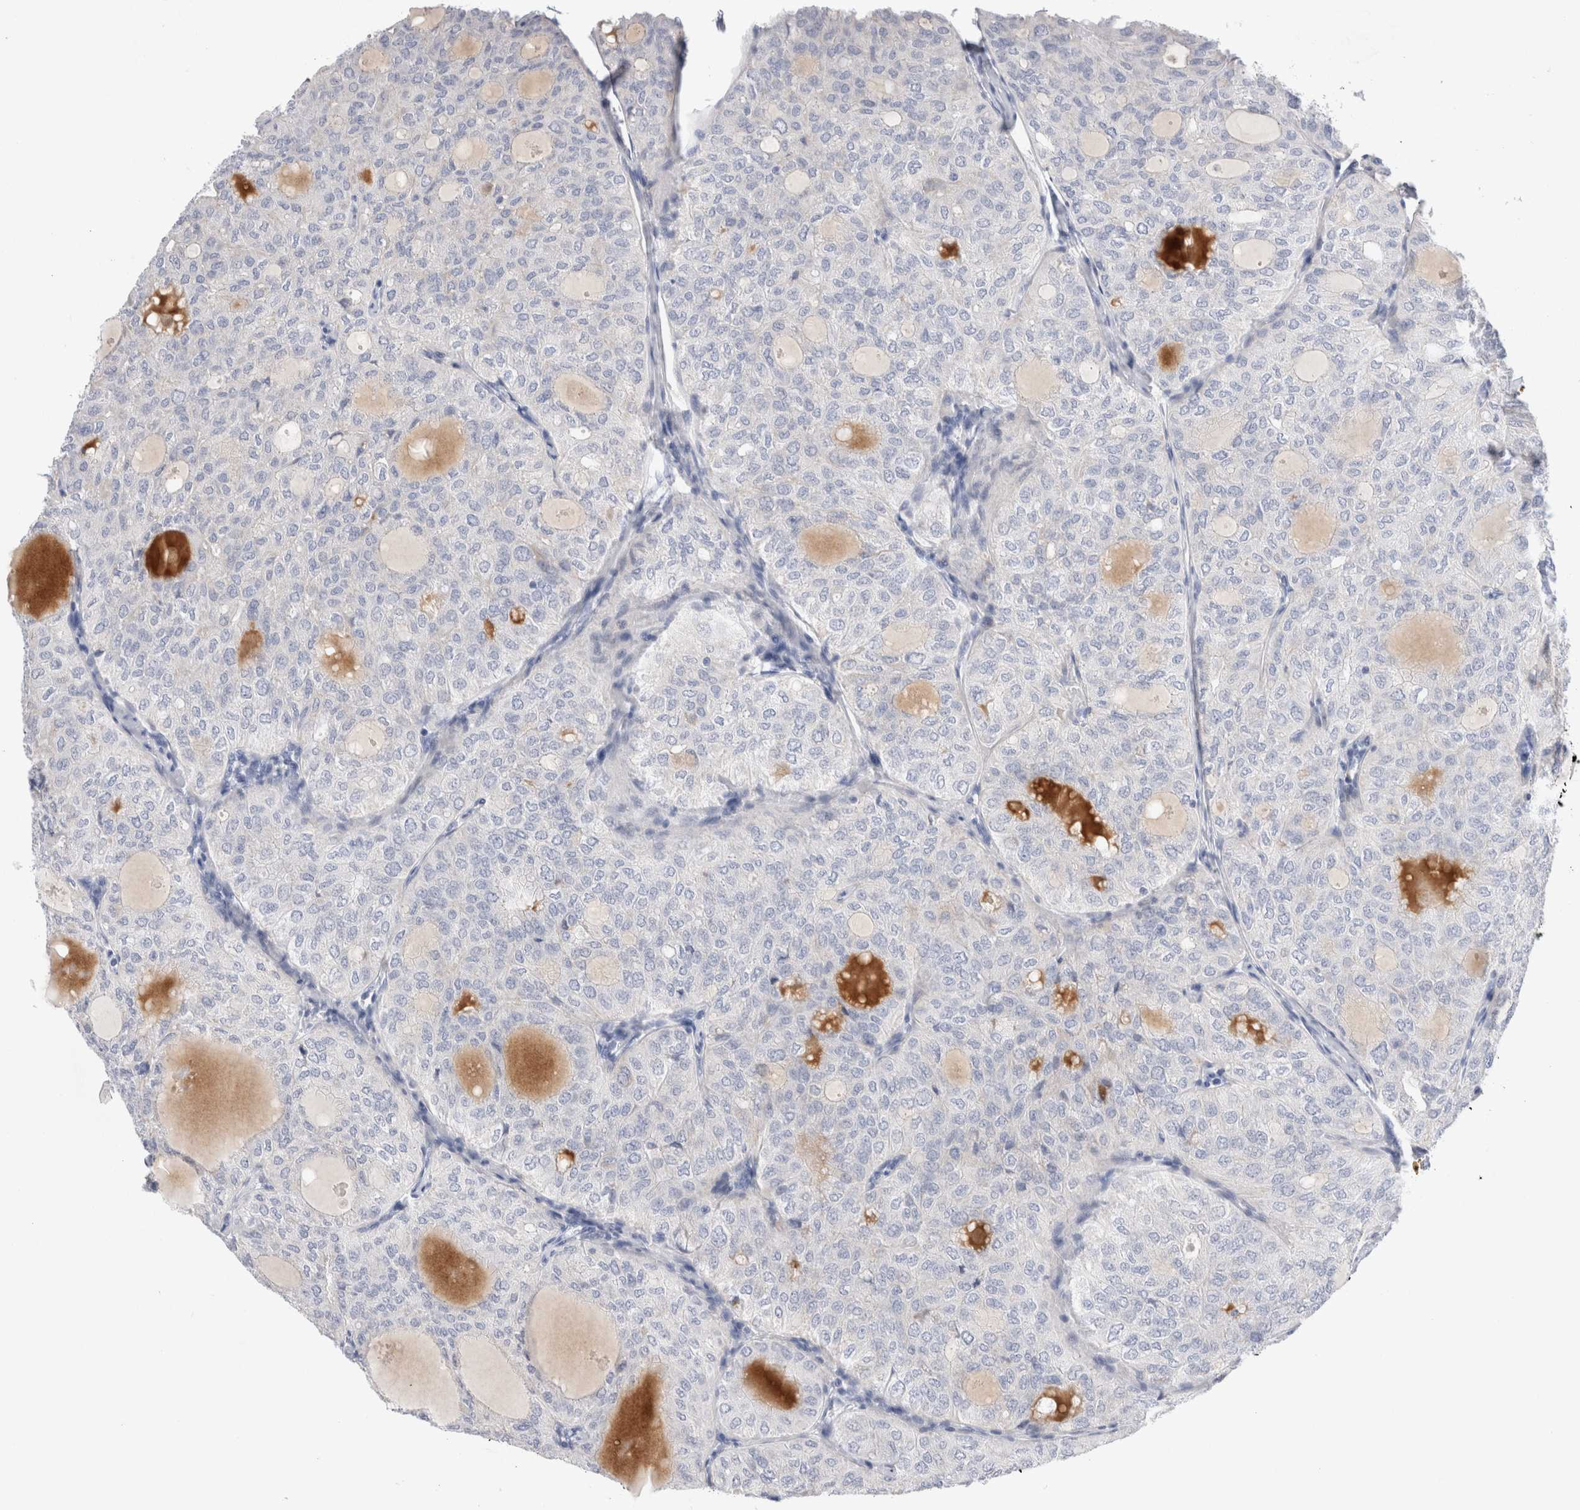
{"staining": {"intensity": "negative", "quantity": "none", "location": "none"}, "tissue": "thyroid cancer", "cell_type": "Tumor cells", "image_type": "cancer", "snomed": [{"axis": "morphology", "description": "Follicular adenoma carcinoma, NOS"}, {"axis": "topography", "description": "Thyroid gland"}], "caption": "An immunohistochemistry (IHC) histopathology image of thyroid cancer is shown. There is no staining in tumor cells of thyroid cancer.", "gene": "ECHDC2", "patient": {"sex": "male", "age": 75}}